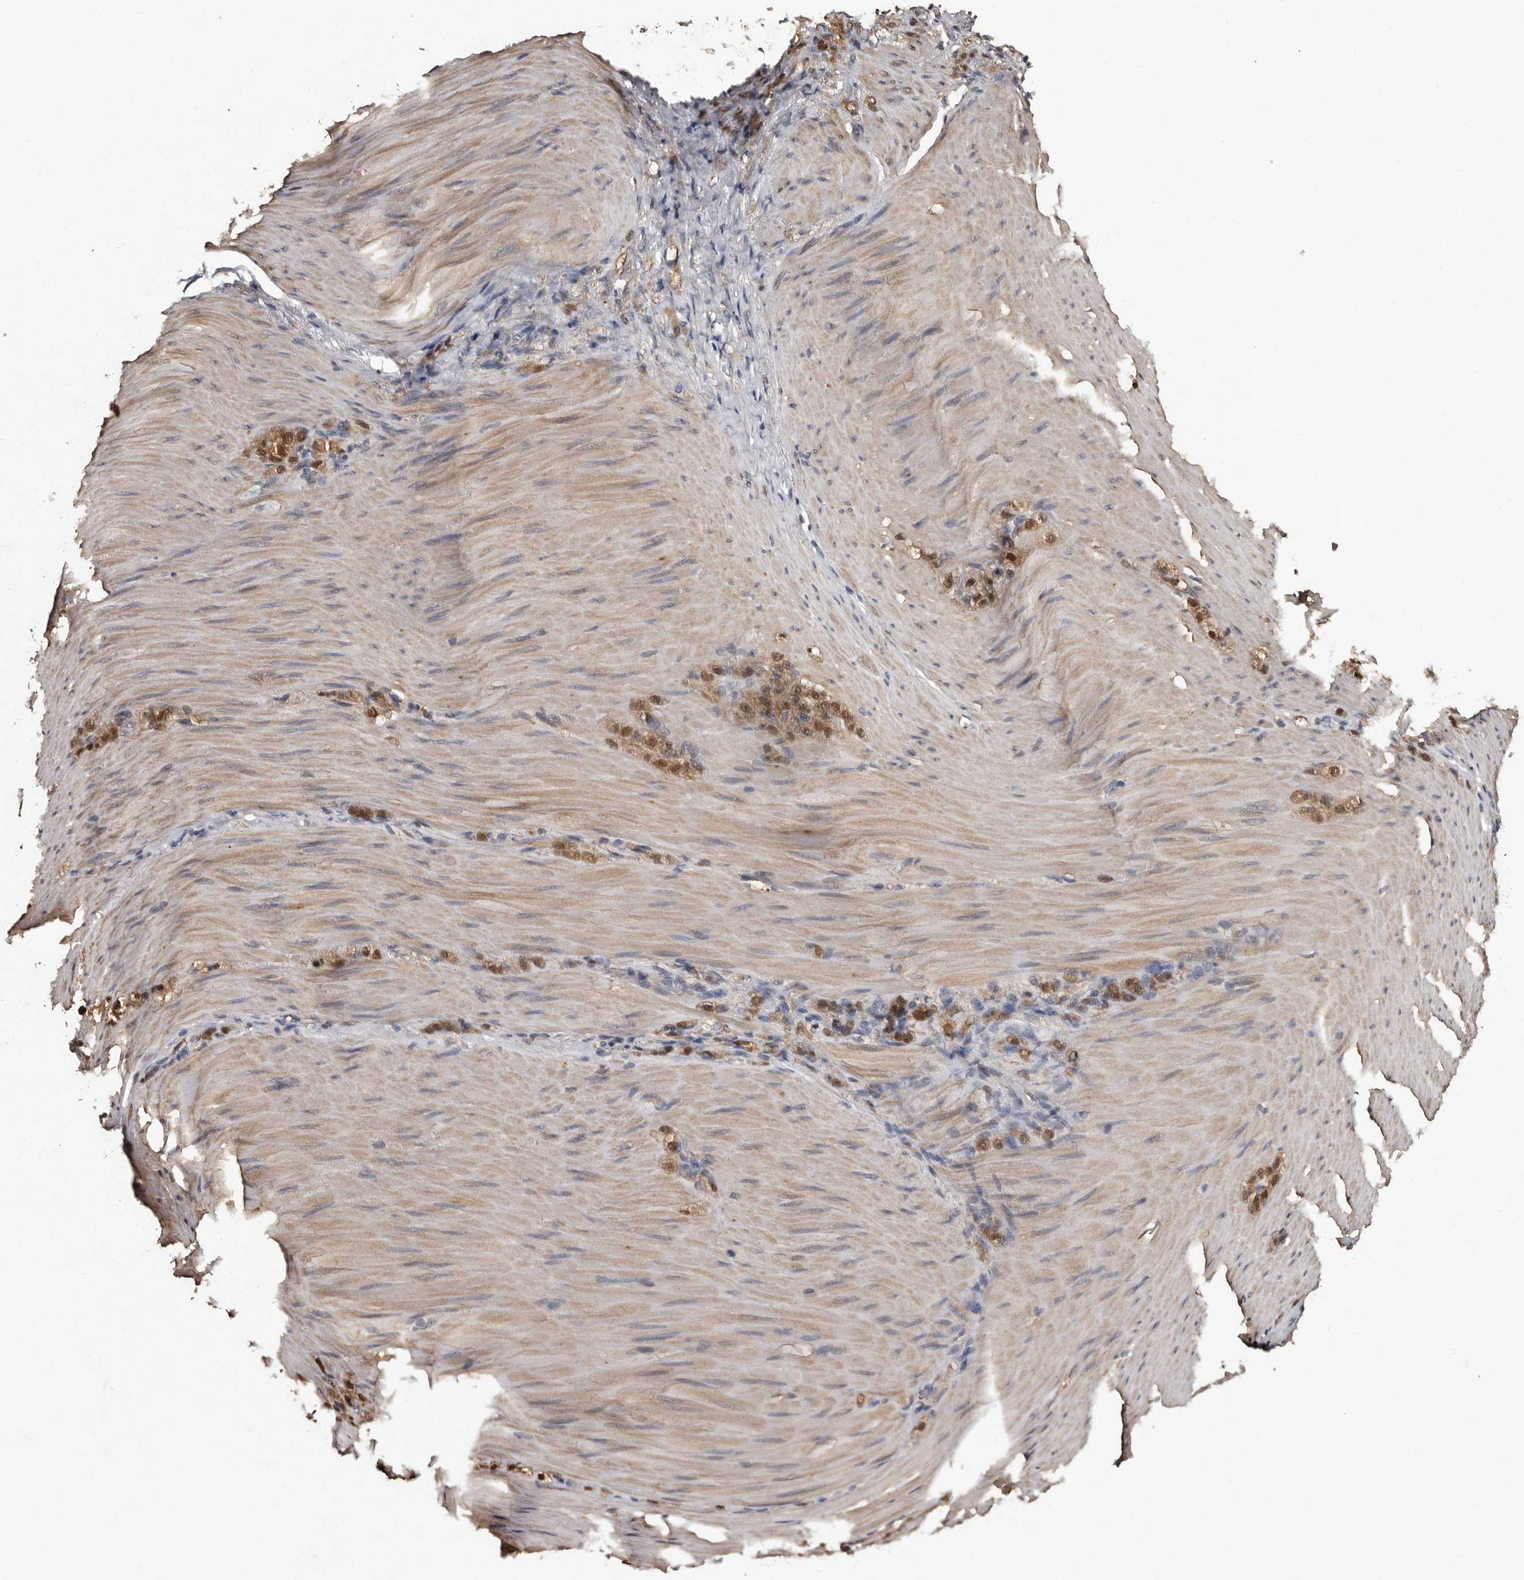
{"staining": {"intensity": "moderate", "quantity": "25%-75%", "location": "cytoplasmic/membranous,nuclear"}, "tissue": "stomach cancer", "cell_type": "Tumor cells", "image_type": "cancer", "snomed": [{"axis": "morphology", "description": "Normal tissue, NOS"}, {"axis": "morphology", "description": "Adenocarcinoma, NOS"}, {"axis": "topography", "description": "Stomach"}], "caption": "Protein staining exhibits moderate cytoplasmic/membranous and nuclear expression in about 25%-75% of tumor cells in adenocarcinoma (stomach). (brown staining indicates protein expression, while blue staining denotes nuclei).", "gene": "DNPH1", "patient": {"sex": "male", "age": 82}}